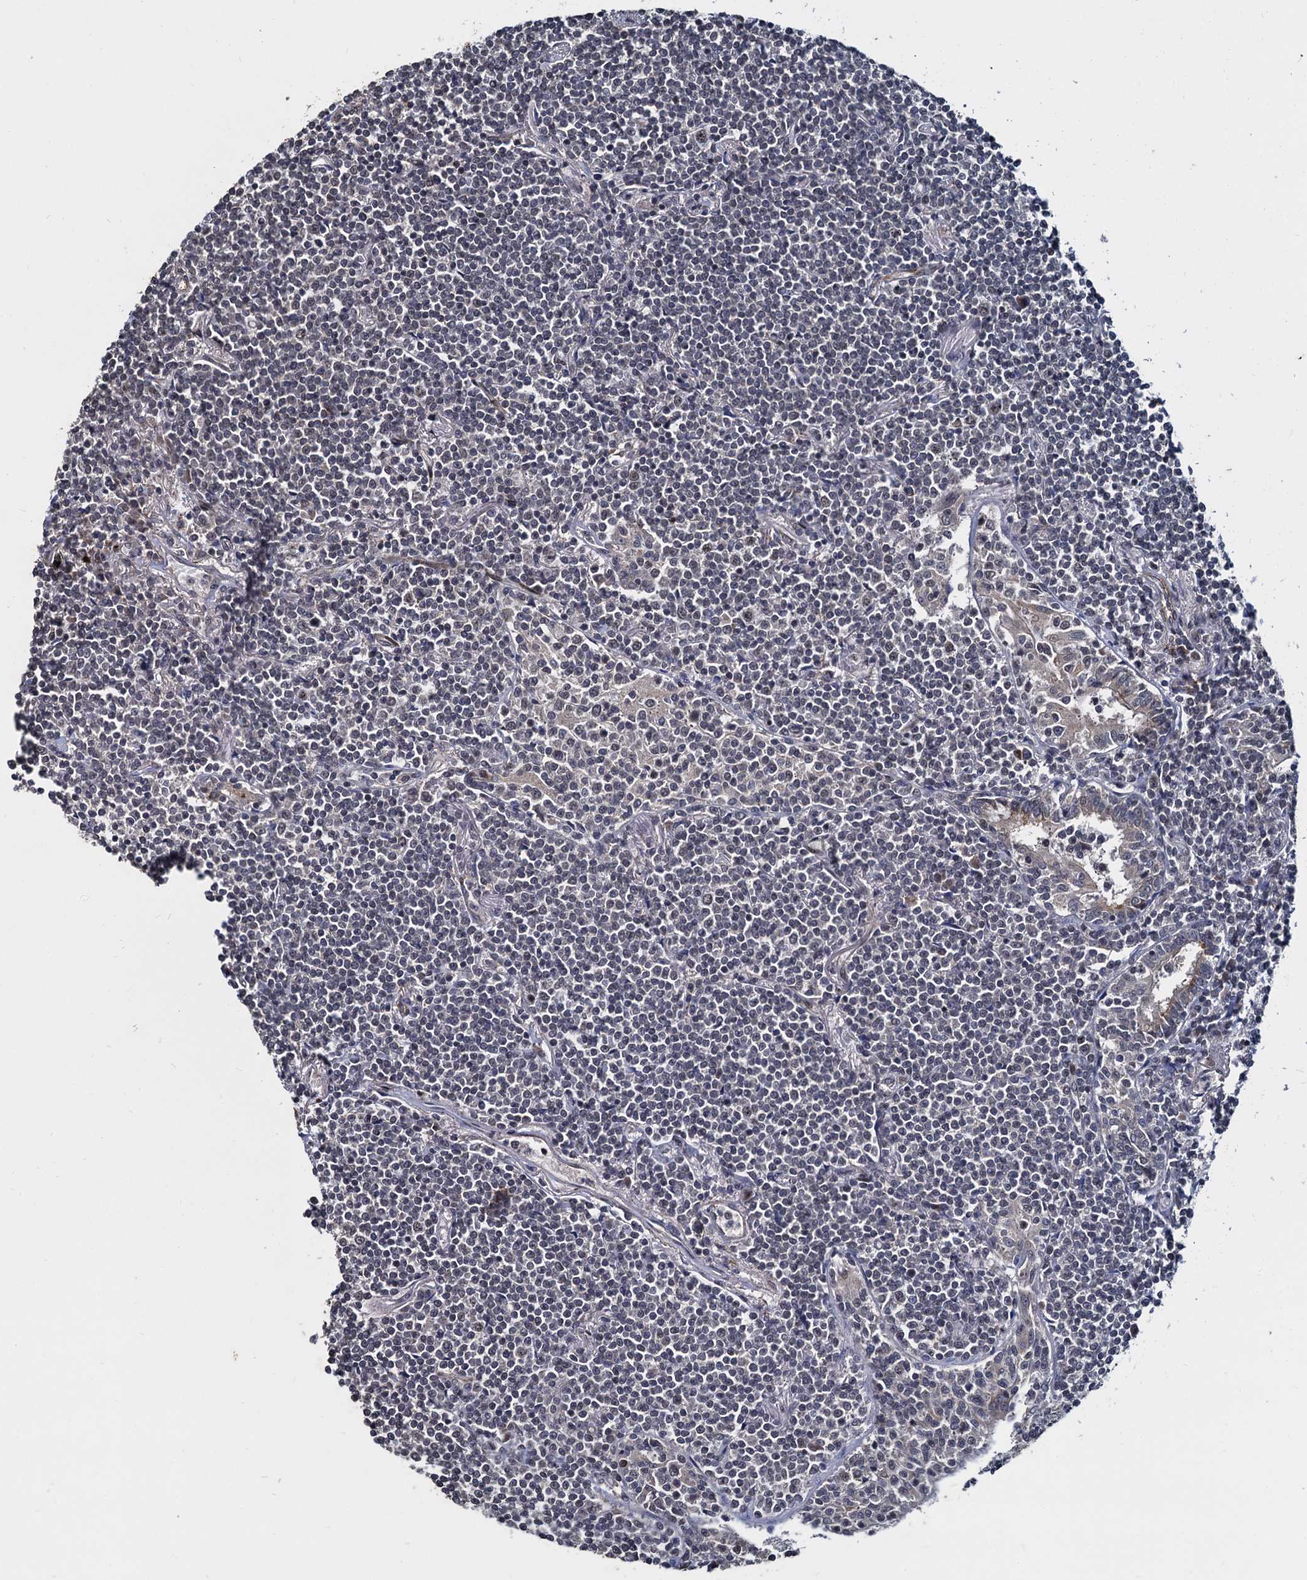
{"staining": {"intensity": "negative", "quantity": "none", "location": "none"}, "tissue": "lymphoma", "cell_type": "Tumor cells", "image_type": "cancer", "snomed": [{"axis": "morphology", "description": "Malignant lymphoma, non-Hodgkin's type, Low grade"}, {"axis": "topography", "description": "Lung"}], "caption": "DAB immunohistochemical staining of human low-grade malignant lymphoma, non-Hodgkin's type exhibits no significant staining in tumor cells. The staining was performed using DAB (3,3'-diaminobenzidine) to visualize the protein expression in brown, while the nuclei were stained in blue with hematoxylin (Magnification: 20x).", "gene": "ARHGAP42", "patient": {"sex": "female", "age": 71}}